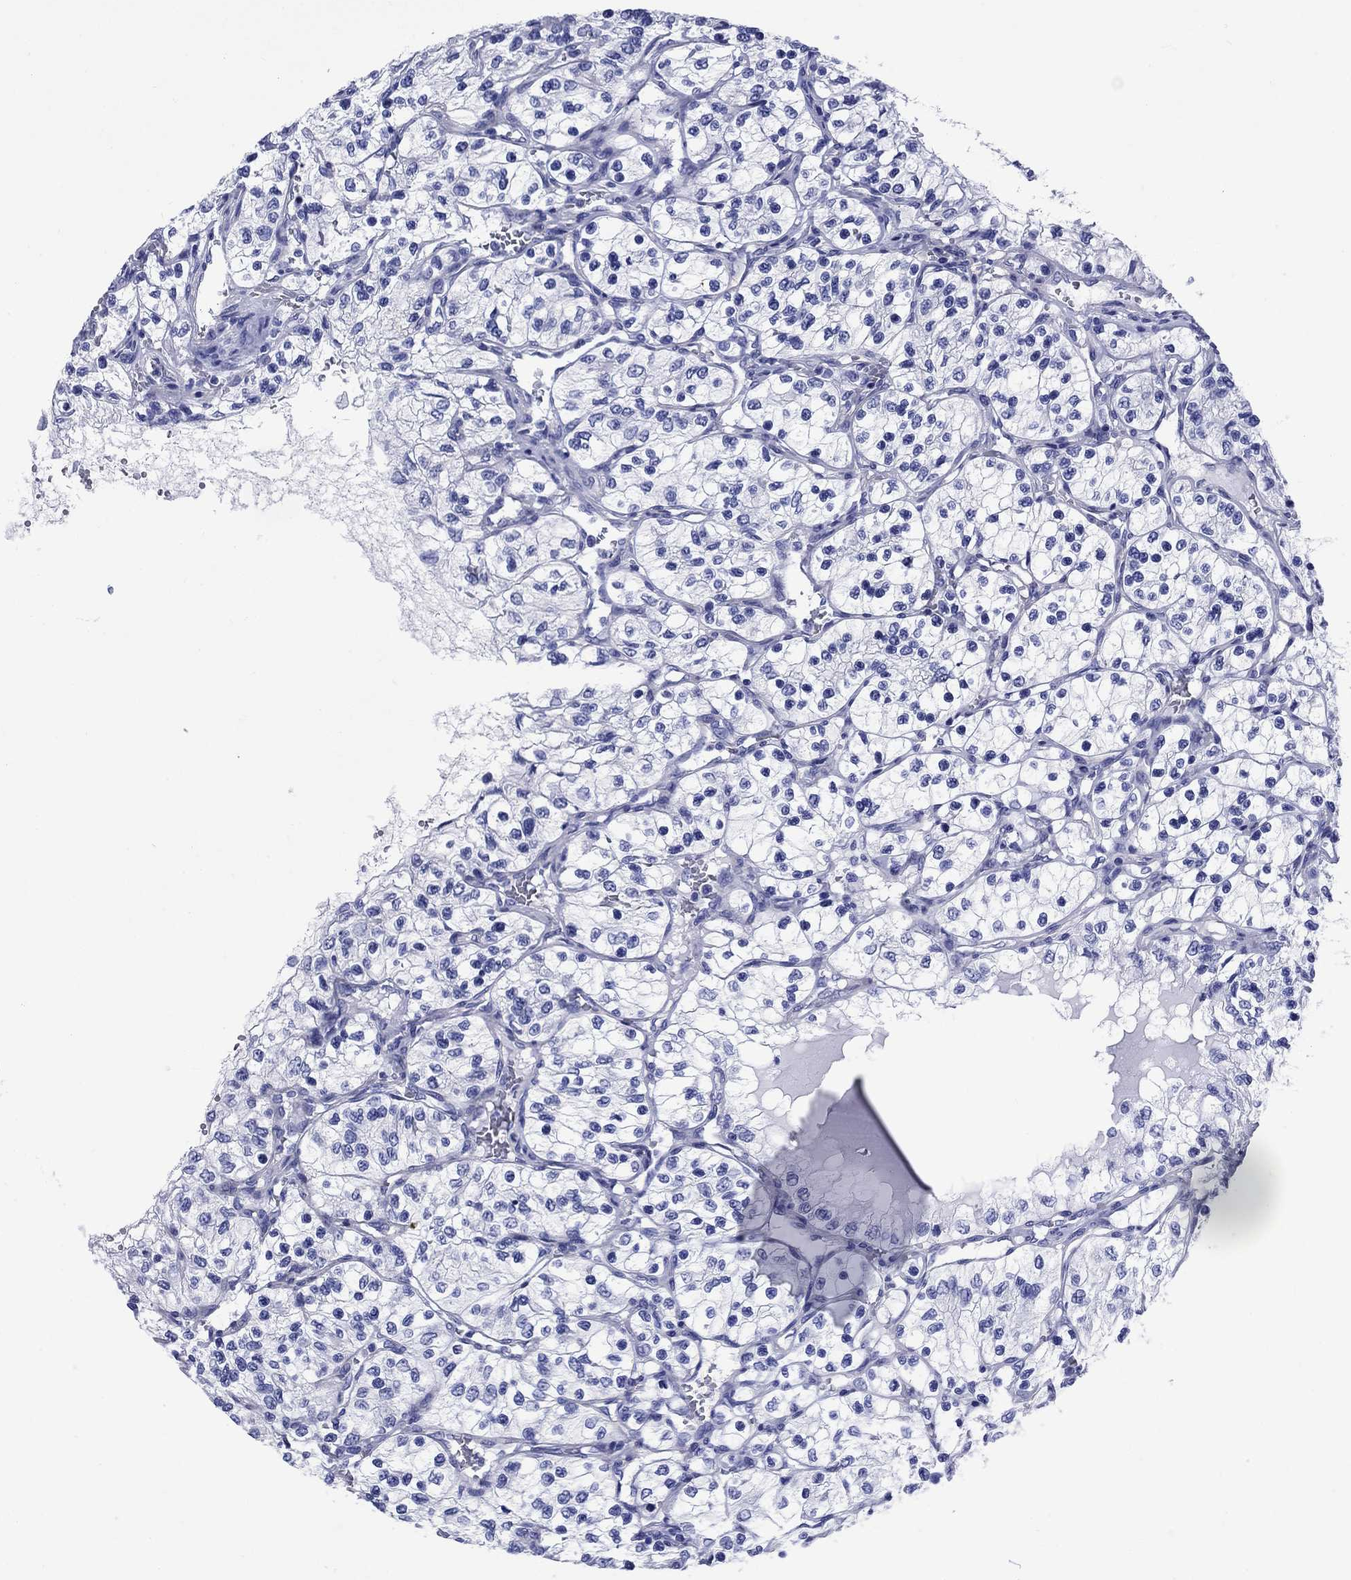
{"staining": {"intensity": "negative", "quantity": "none", "location": "none"}, "tissue": "renal cancer", "cell_type": "Tumor cells", "image_type": "cancer", "snomed": [{"axis": "morphology", "description": "Adenocarcinoma, NOS"}, {"axis": "topography", "description": "Kidney"}], "caption": "Tumor cells show no significant protein staining in renal adenocarcinoma.", "gene": "SLC1A2", "patient": {"sex": "female", "age": 69}}